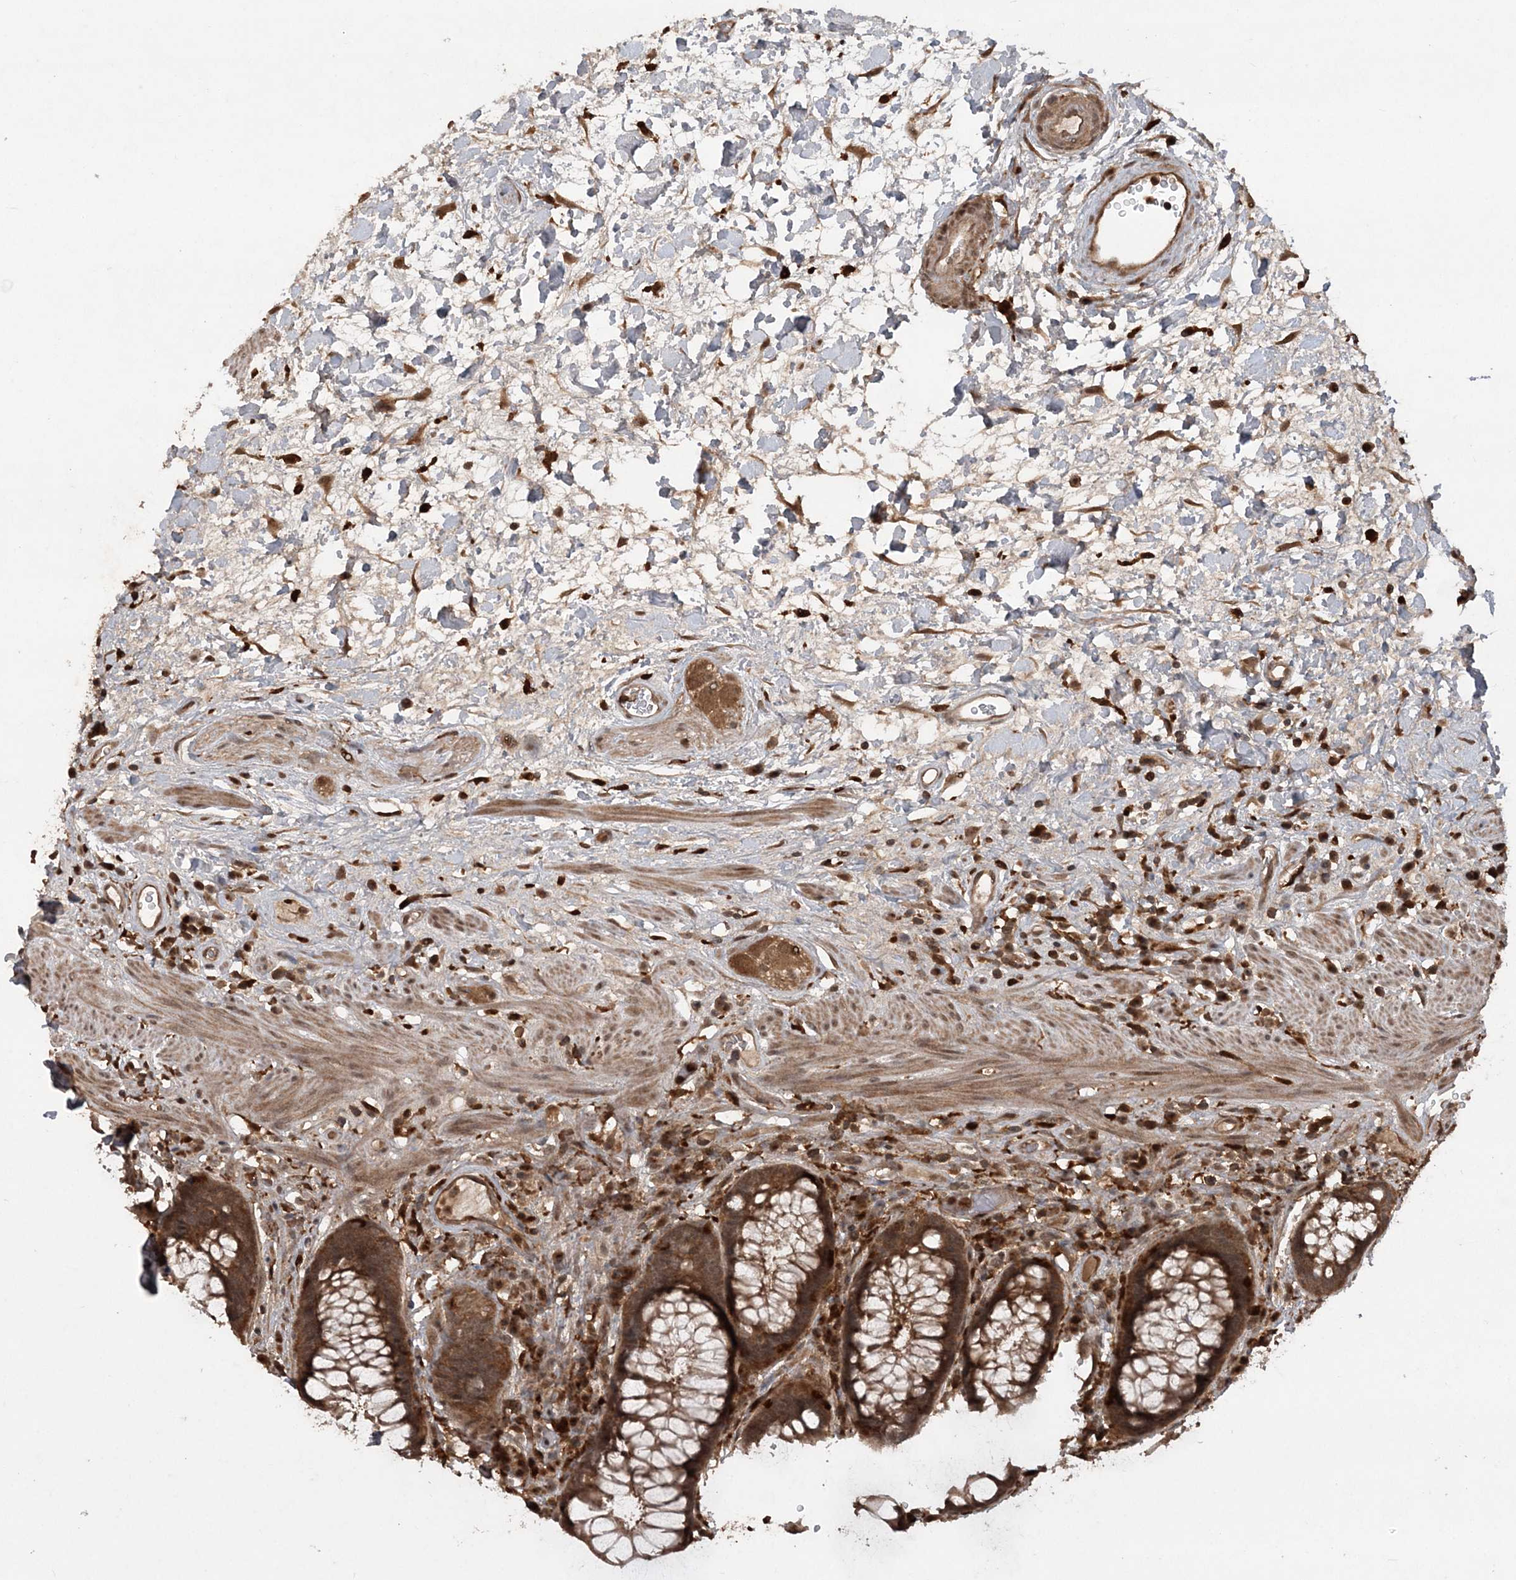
{"staining": {"intensity": "strong", "quantity": ">75%", "location": "cytoplasmic/membranous"}, "tissue": "rectum", "cell_type": "Glandular cells", "image_type": "normal", "snomed": [{"axis": "morphology", "description": "Normal tissue, NOS"}, {"axis": "topography", "description": "Rectum"}], "caption": "This is a micrograph of IHC staining of unremarkable rectum, which shows strong positivity in the cytoplasmic/membranous of glandular cells.", "gene": "LACC1", "patient": {"sex": "male", "age": 64}}